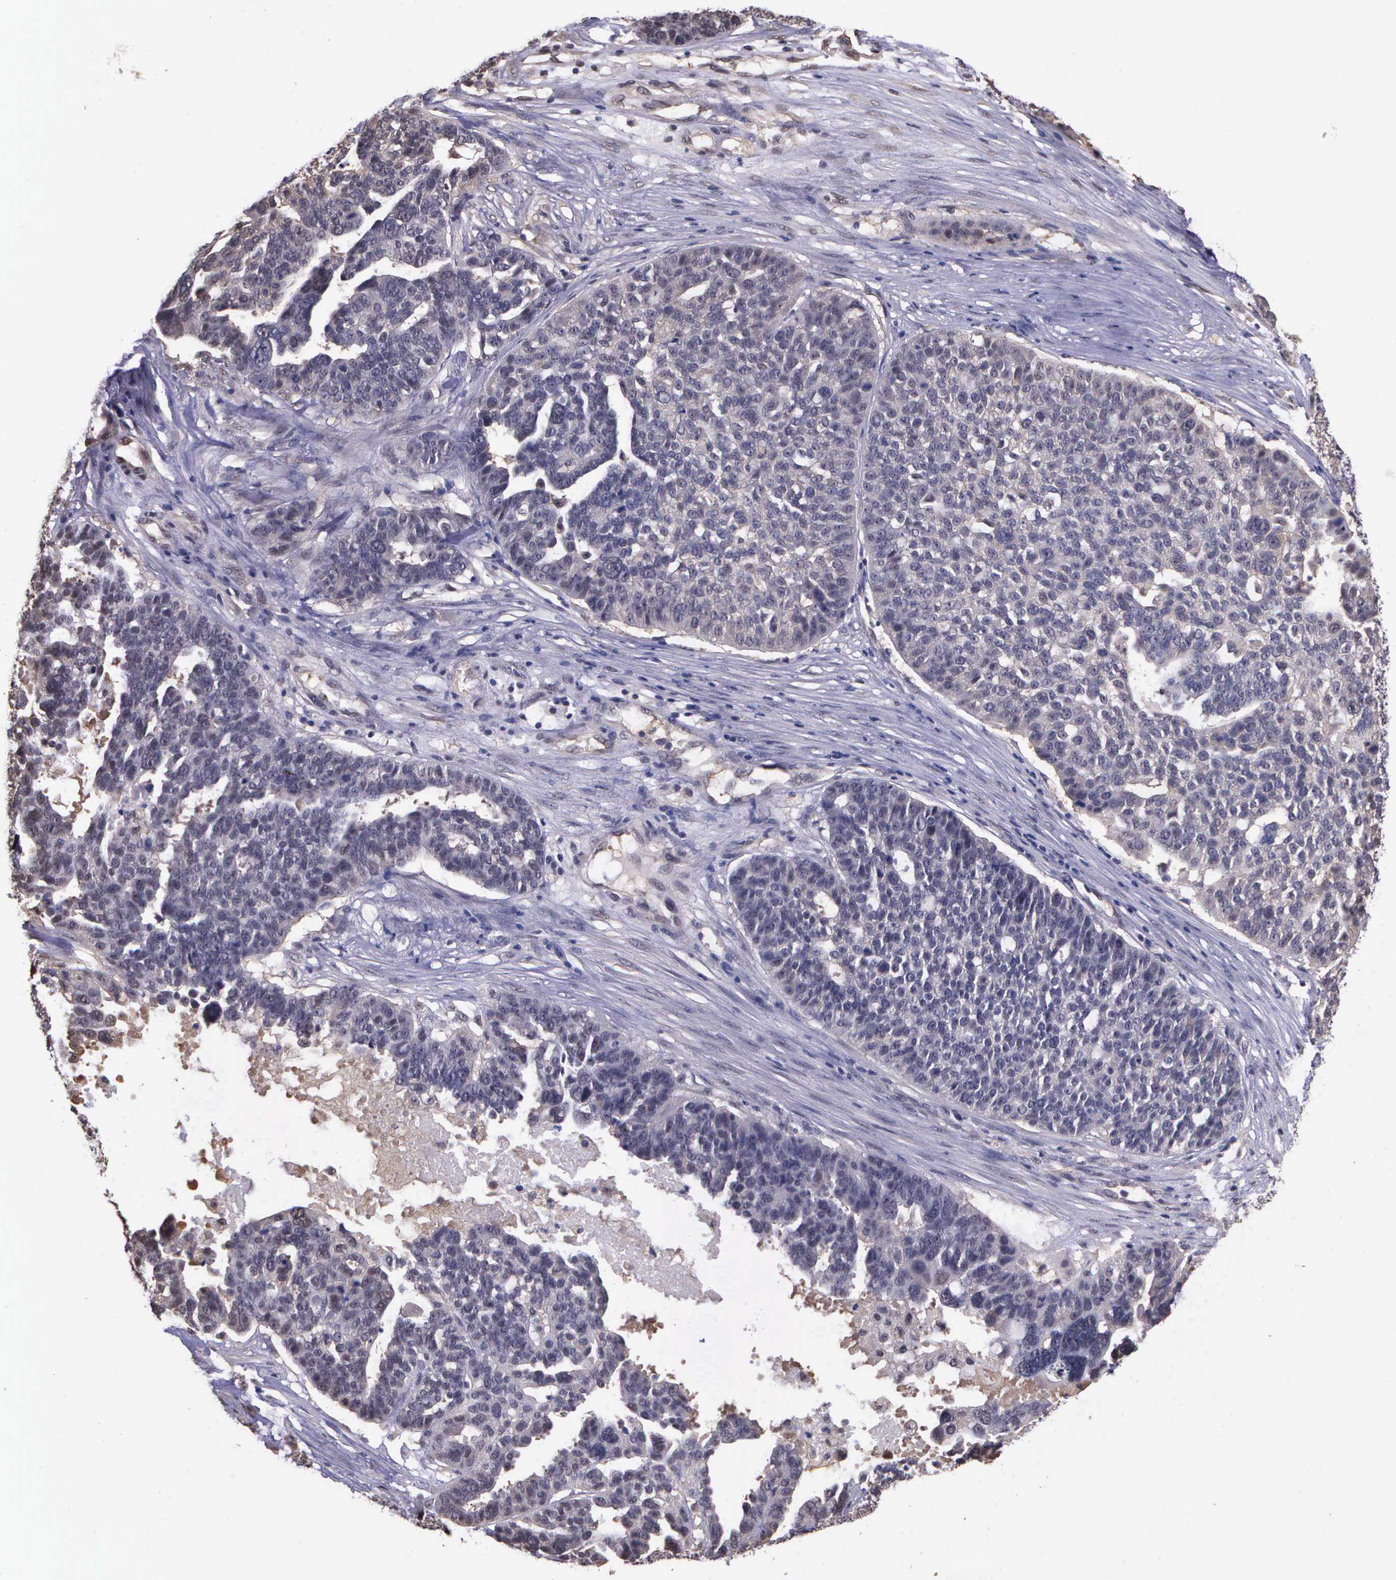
{"staining": {"intensity": "weak", "quantity": "25%-75%", "location": "cytoplasmic/membranous"}, "tissue": "ovarian cancer", "cell_type": "Tumor cells", "image_type": "cancer", "snomed": [{"axis": "morphology", "description": "Cystadenocarcinoma, serous, NOS"}, {"axis": "topography", "description": "Ovary"}], "caption": "Immunohistochemical staining of ovarian cancer reveals weak cytoplasmic/membranous protein positivity in about 25%-75% of tumor cells.", "gene": "PSMC1", "patient": {"sex": "female", "age": 59}}